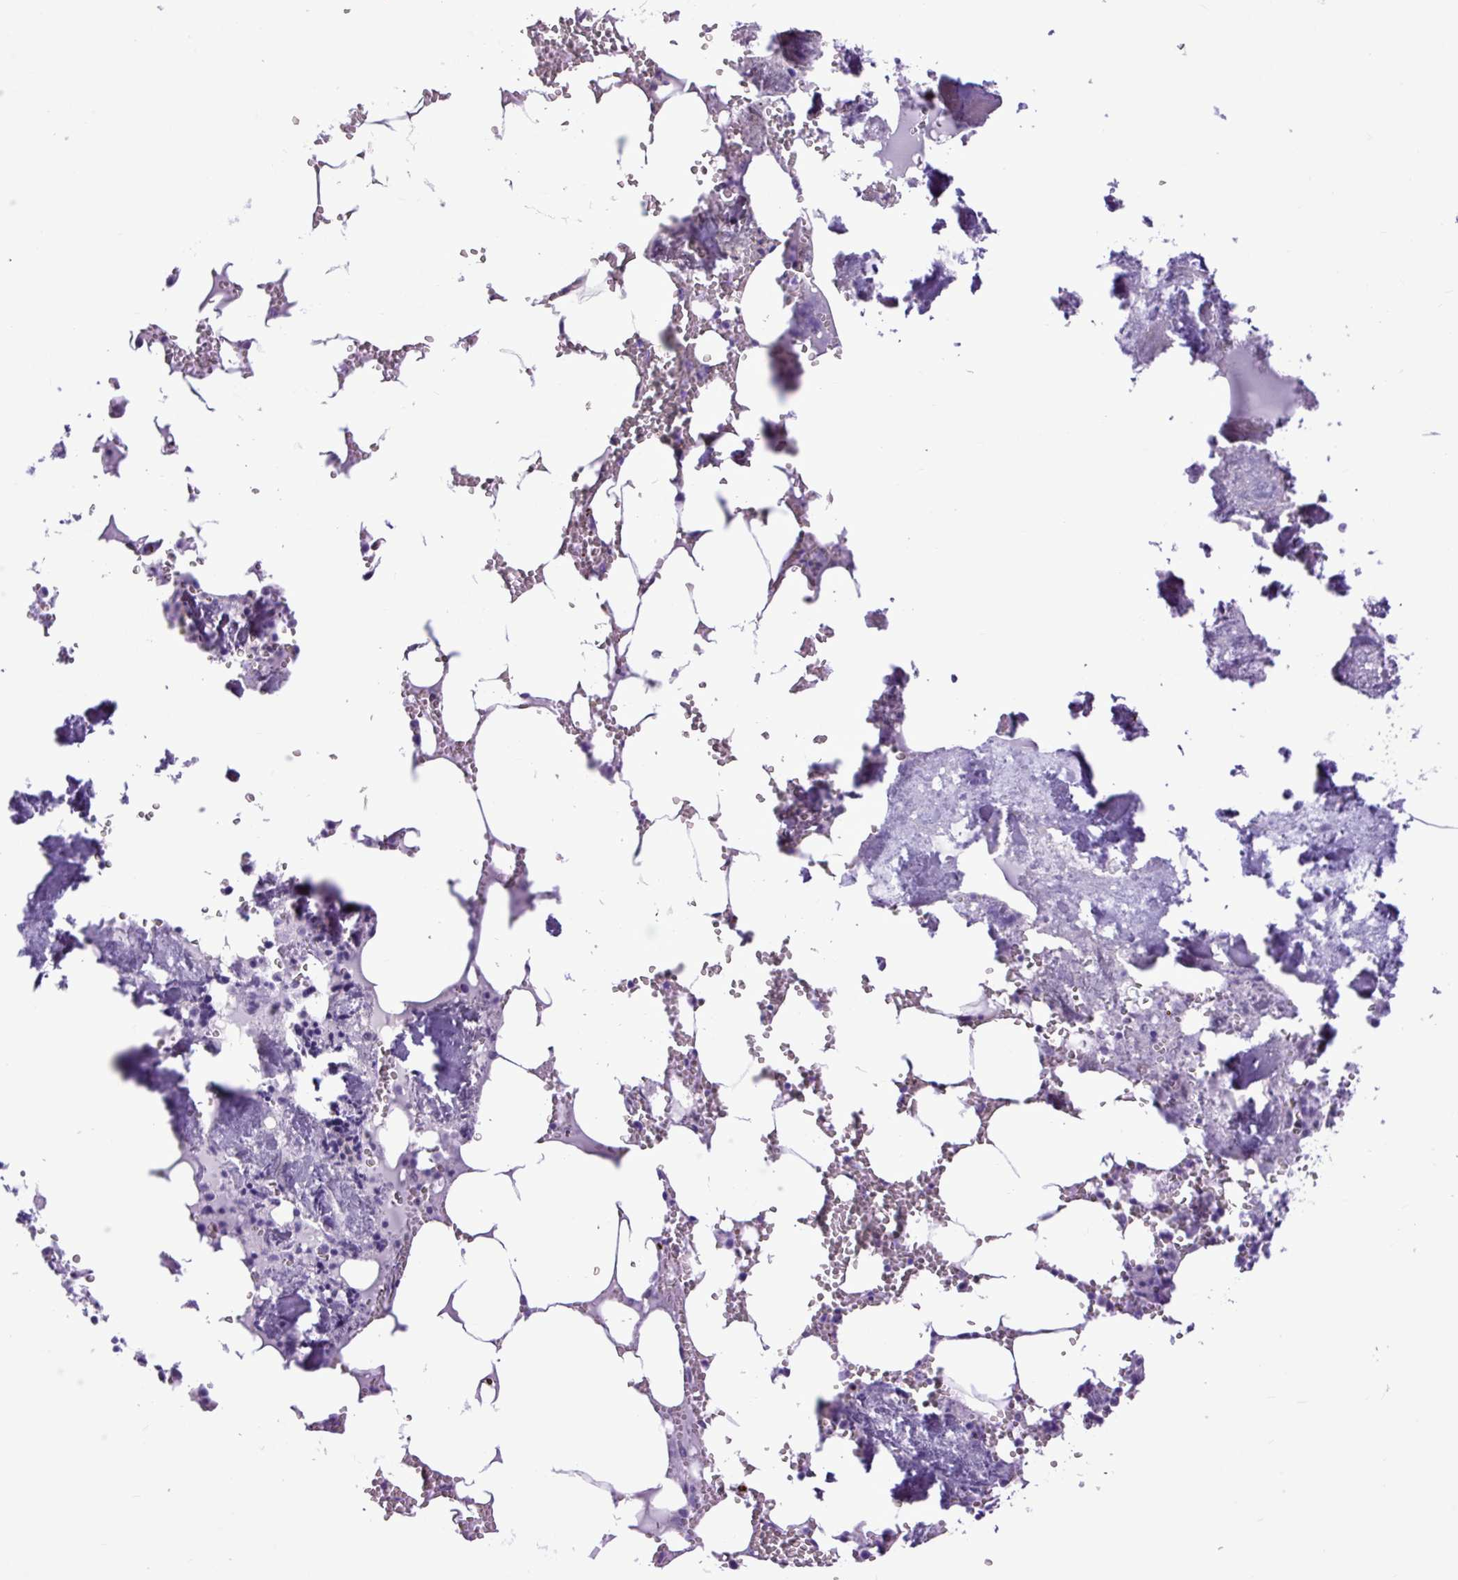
{"staining": {"intensity": "negative", "quantity": "none", "location": "none"}, "tissue": "bone marrow", "cell_type": "Hematopoietic cells", "image_type": "normal", "snomed": [{"axis": "morphology", "description": "Normal tissue, NOS"}, {"axis": "topography", "description": "Bone marrow"}], "caption": "A histopathology image of bone marrow stained for a protein demonstrates no brown staining in hematopoietic cells. (Brightfield microscopy of DAB (3,3'-diaminobenzidine) immunohistochemistry at high magnification).", "gene": "DPP6", "patient": {"sex": "male", "age": 54}}